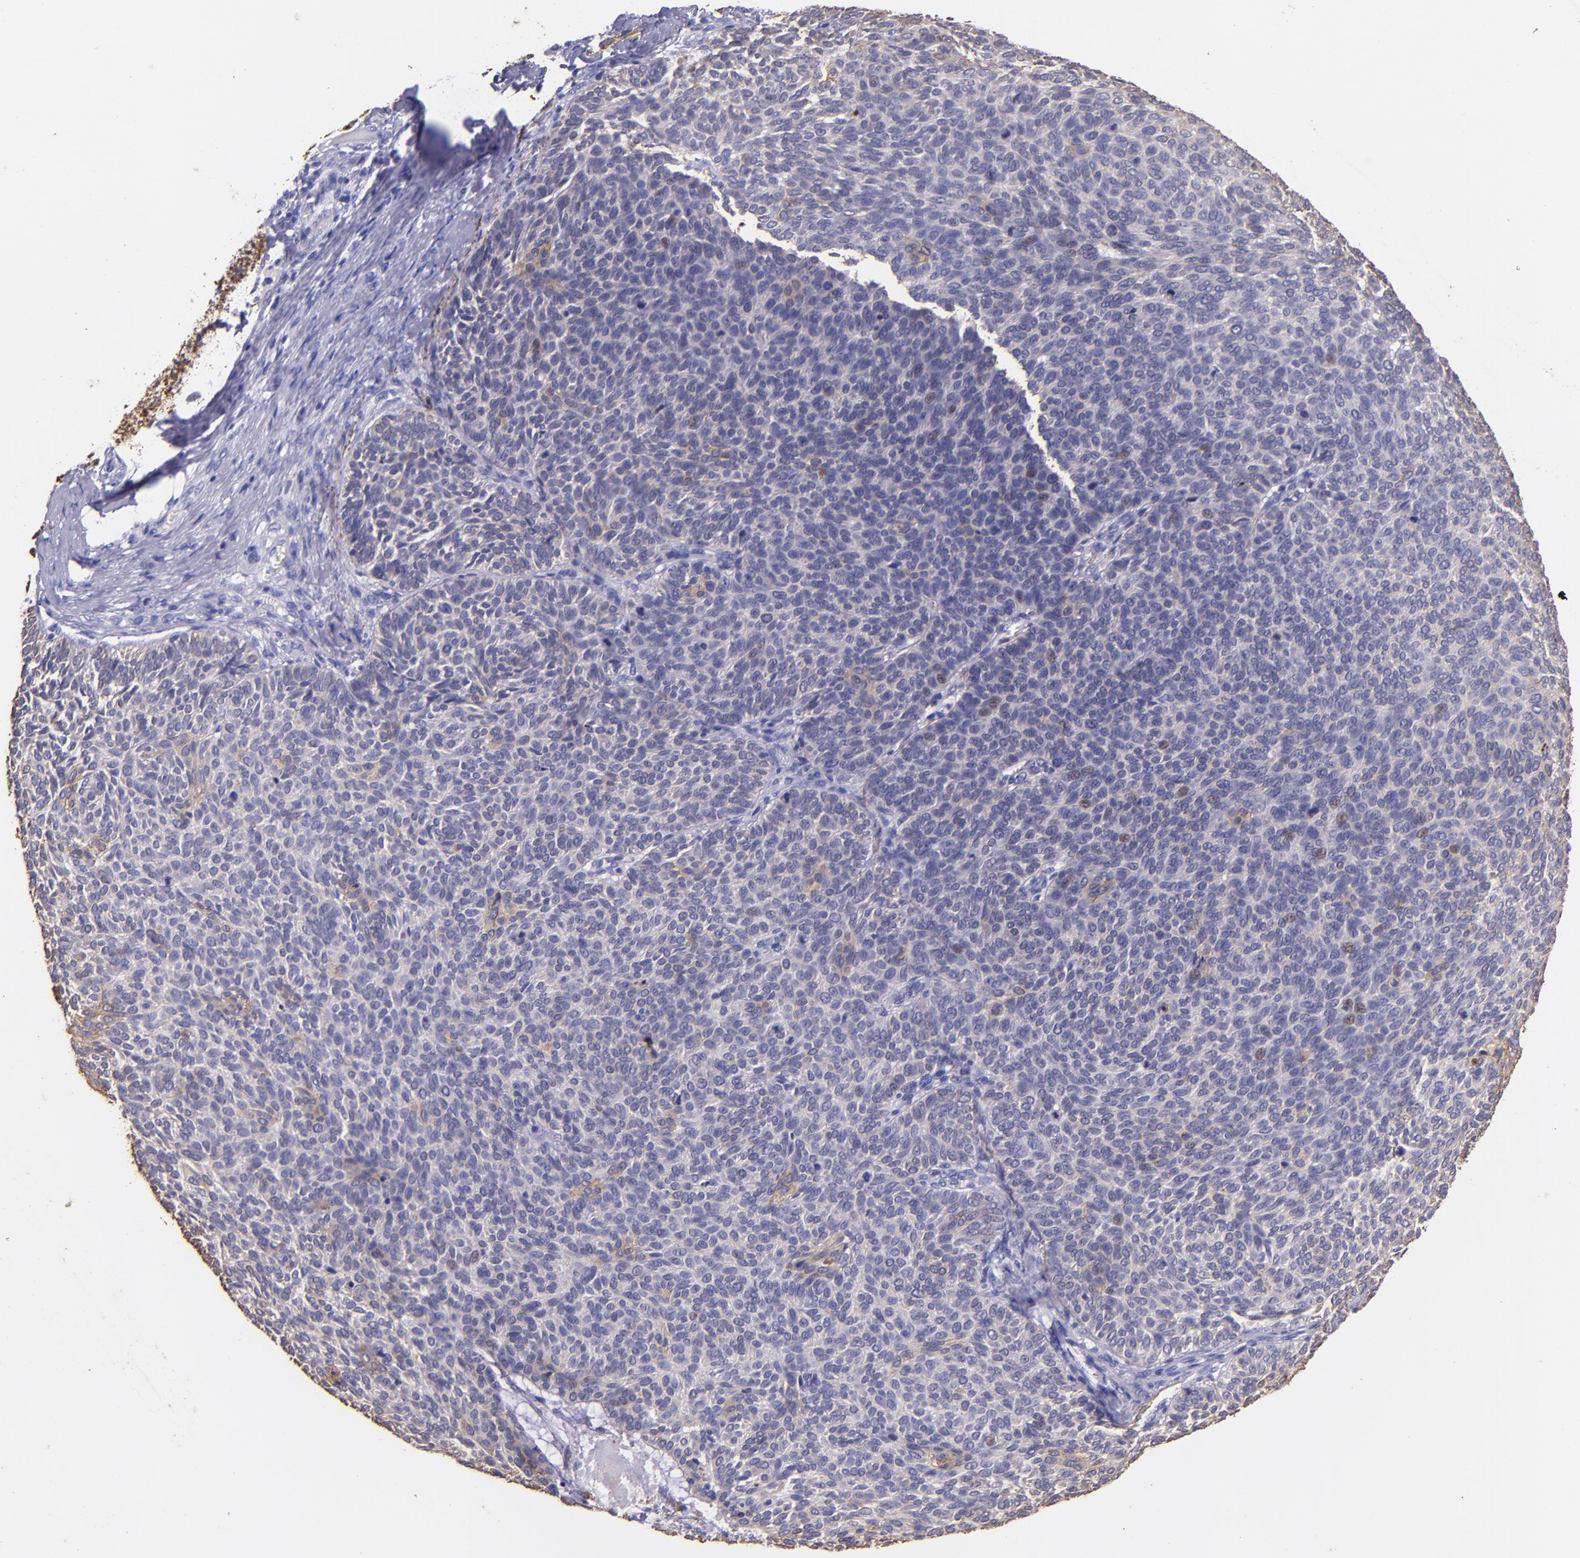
{"staining": {"intensity": "weak", "quantity": "<25%", "location": "cytoplasmic/membranous"}, "tissue": "skin cancer", "cell_type": "Tumor cells", "image_type": "cancer", "snomed": [{"axis": "morphology", "description": "Basal cell carcinoma"}, {"axis": "topography", "description": "Skin"}], "caption": "Histopathology image shows no significant protein positivity in tumor cells of skin cancer. Nuclei are stained in blue.", "gene": "KRT4", "patient": {"sex": "male", "age": 63}}